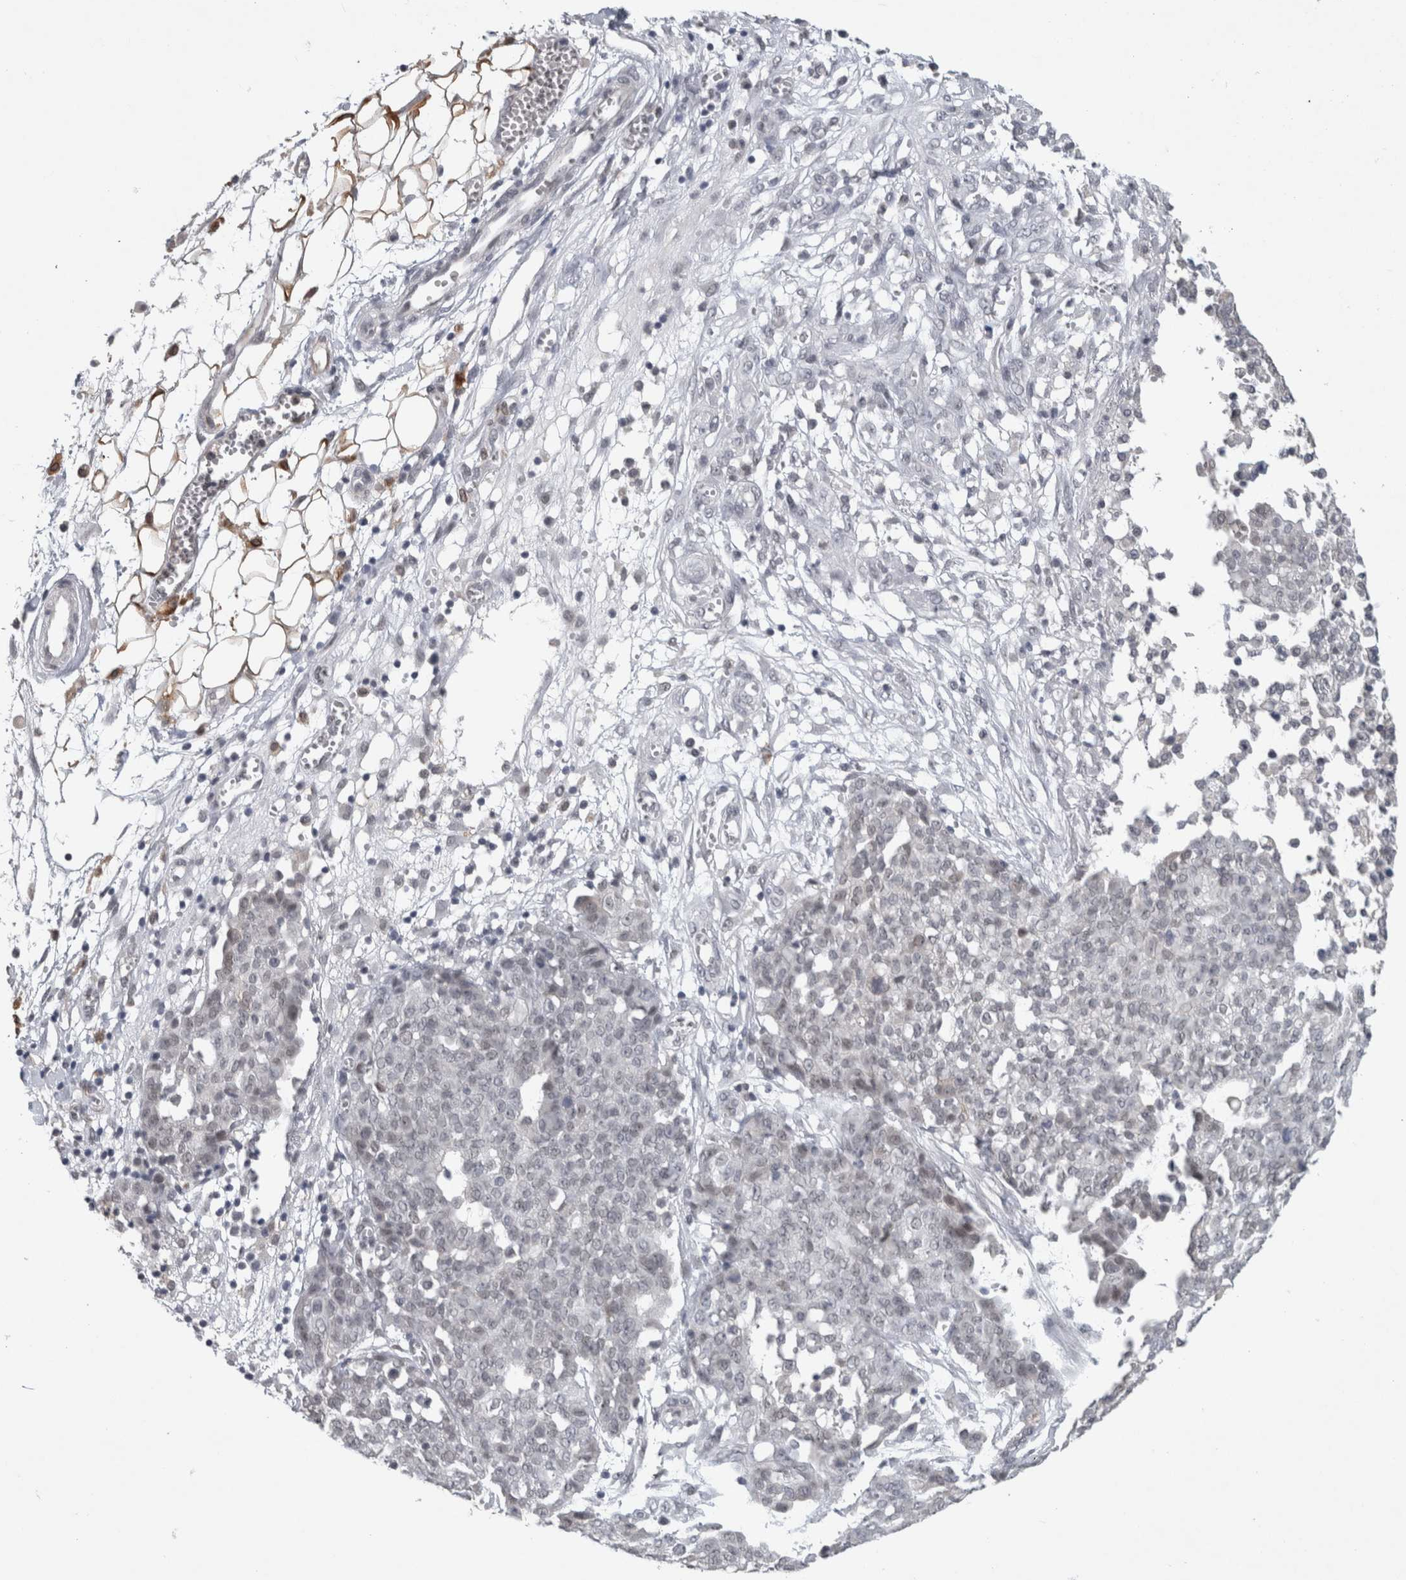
{"staining": {"intensity": "negative", "quantity": "none", "location": "none"}, "tissue": "ovarian cancer", "cell_type": "Tumor cells", "image_type": "cancer", "snomed": [{"axis": "morphology", "description": "Cystadenocarcinoma, serous, NOS"}, {"axis": "topography", "description": "Soft tissue"}, {"axis": "topography", "description": "Ovary"}], "caption": "Ovarian cancer (serous cystadenocarcinoma) stained for a protein using IHC demonstrates no expression tumor cells.", "gene": "PRXL2A", "patient": {"sex": "female", "age": 57}}